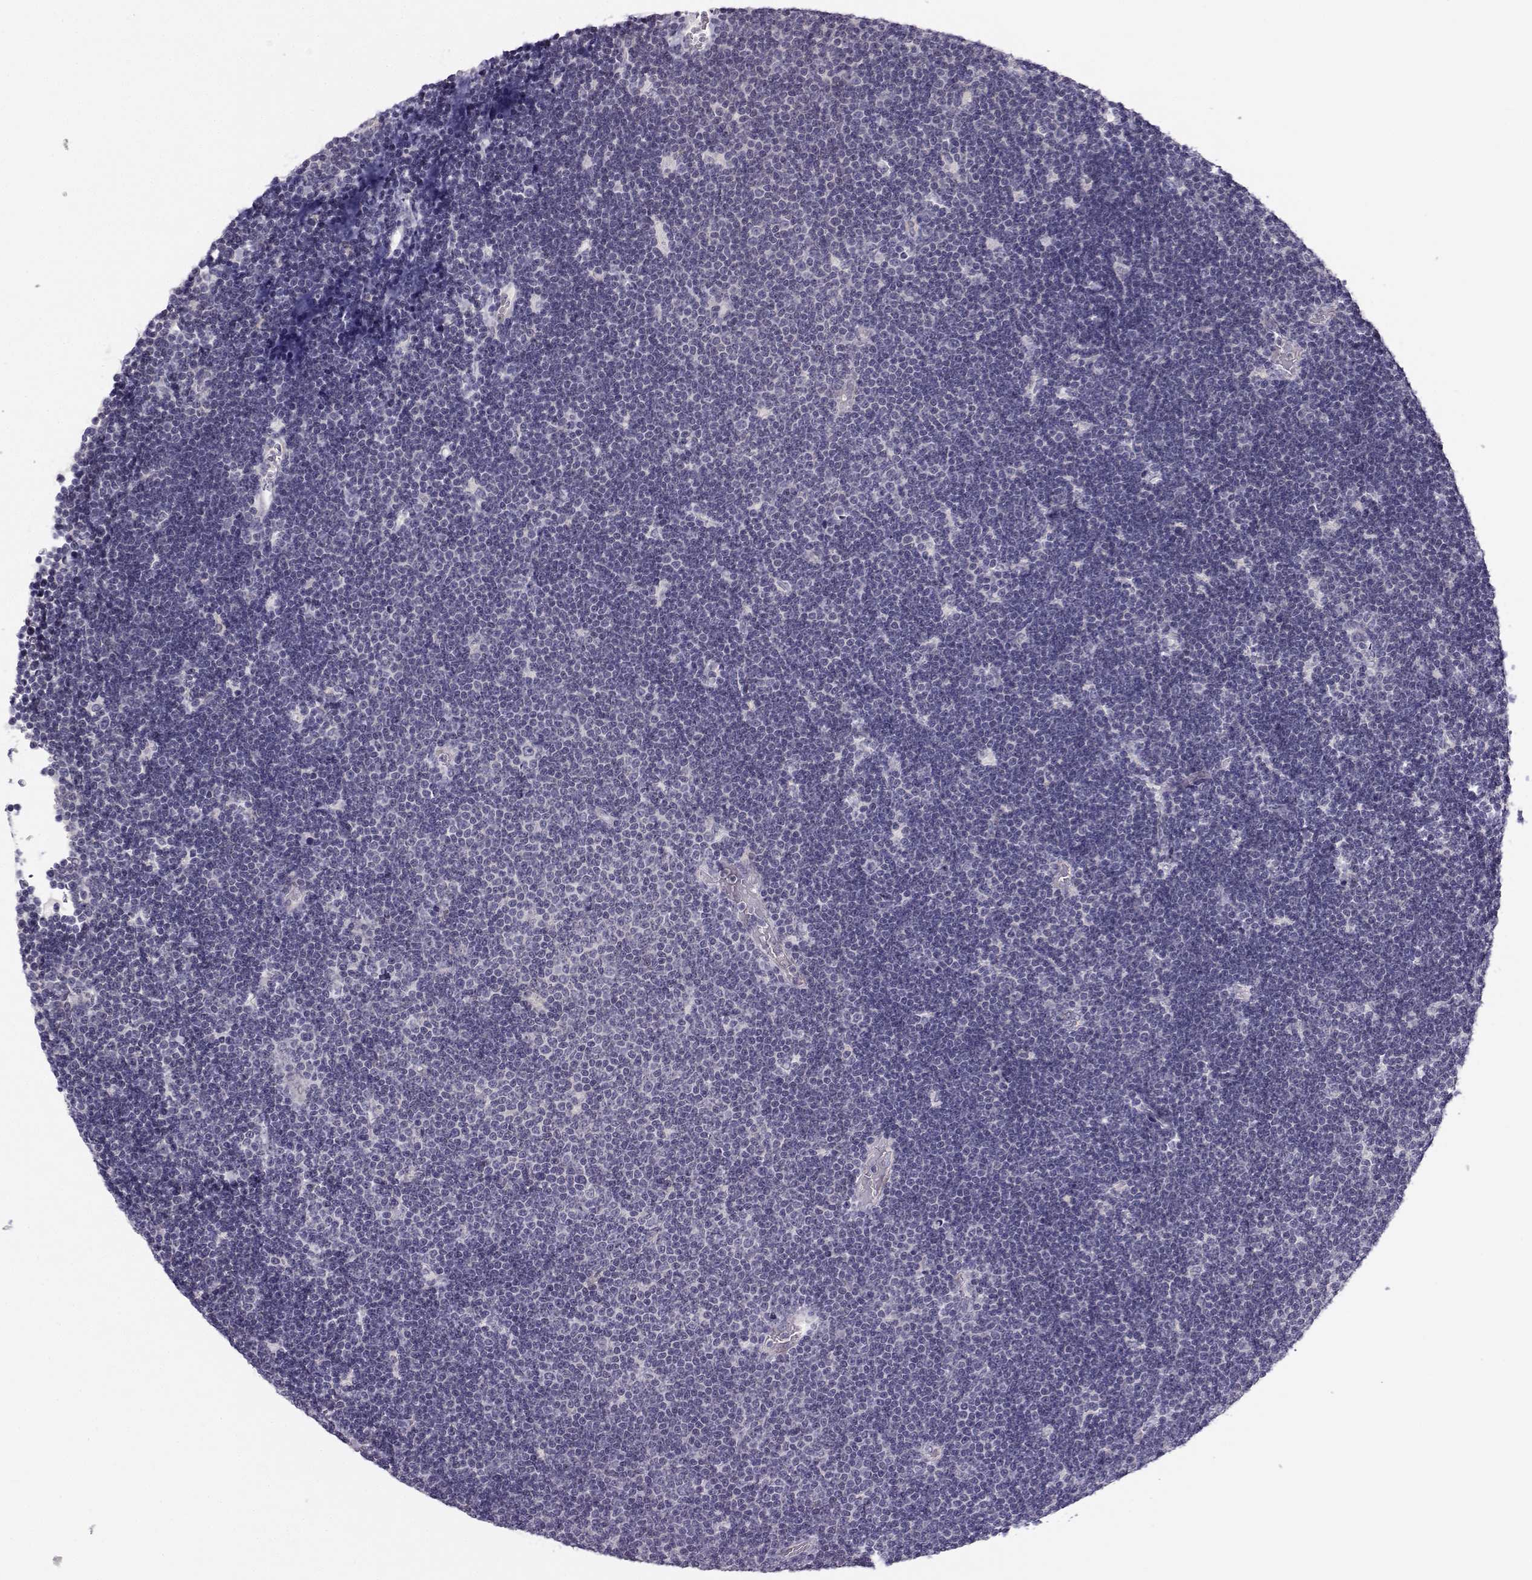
{"staining": {"intensity": "negative", "quantity": "none", "location": "none"}, "tissue": "lymphoma", "cell_type": "Tumor cells", "image_type": "cancer", "snomed": [{"axis": "morphology", "description": "Malignant lymphoma, non-Hodgkin's type, Low grade"}, {"axis": "topography", "description": "Brain"}], "caption": "Lymphoma was stained to show a protein in brown. There is no significant expression in tumor cells. Brightfield microscopy of IHC stained with DAB (brown) and hematoxylin (blue), captured at high magnification.", "gene": "MROH7", "patient": {"sex": "female", "age": 66}}